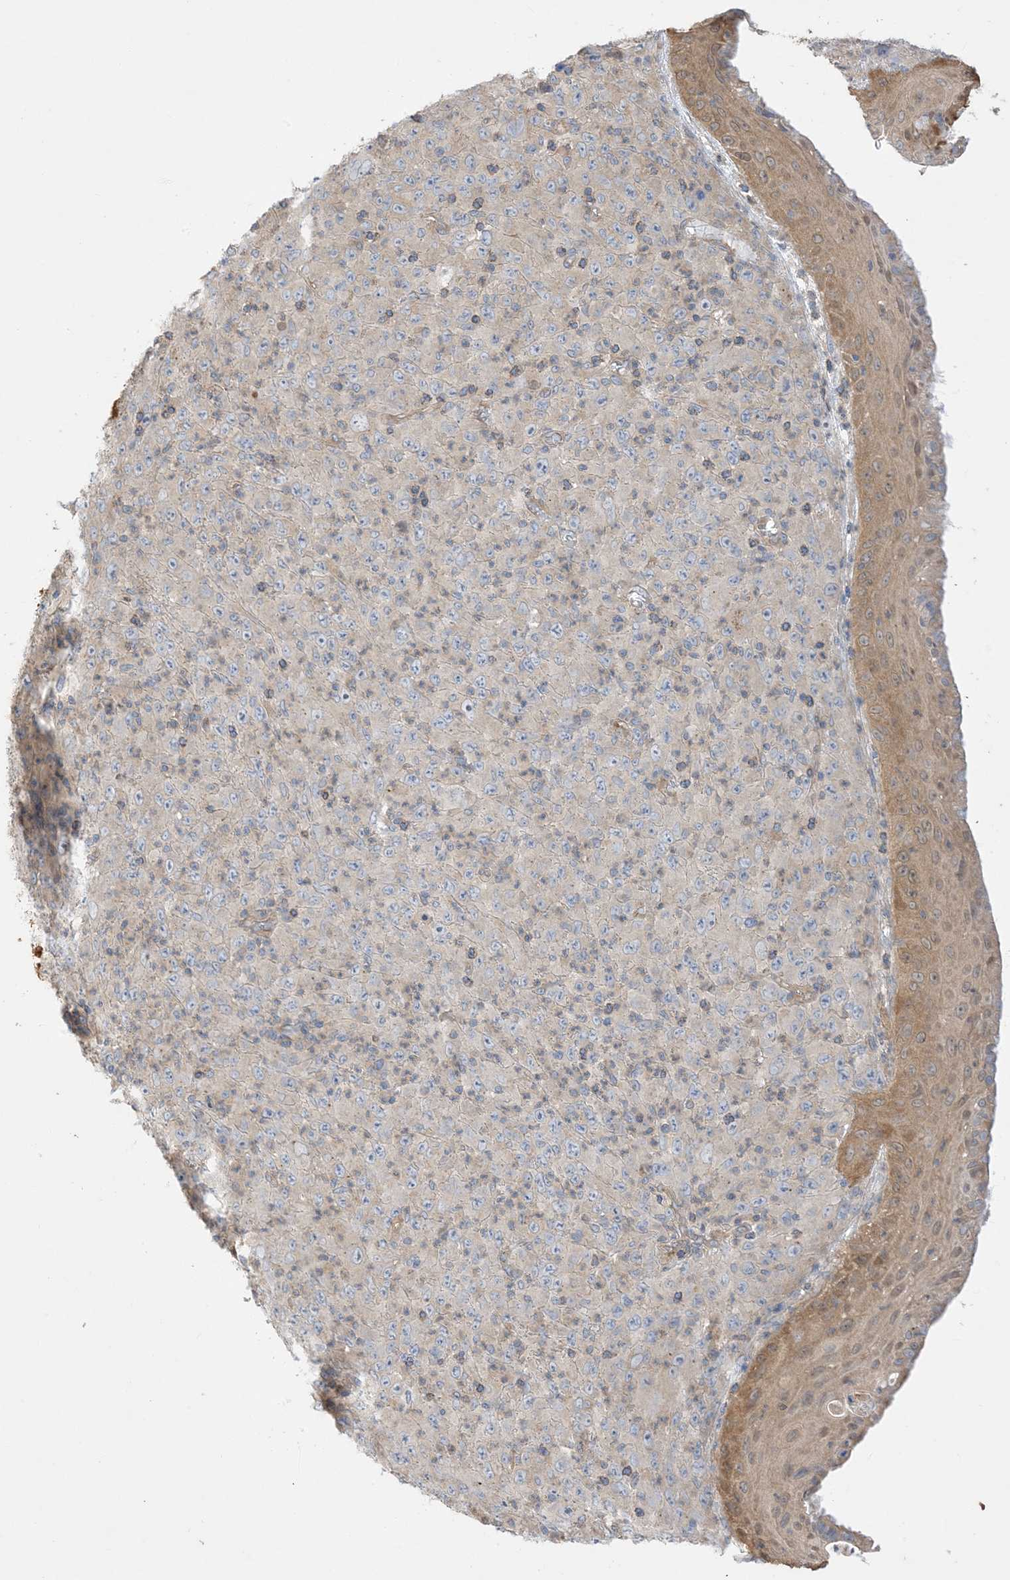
{"staining": {"intensity": "negative", "quantity": "none", "location": "none"}, "tissue": "melanoma", "cell_type": "Tumor cells", "image_type": "cancer", "snomed": [{"axis": "morphology", "description": "Malignant melanoma, Metastatic site"}, {"axis": "topography", "description": "Skin"}], "caption": "High magnification brightfield microscopy of melanoma stained with DAB (brown) and counterstained with hematoxylin (blue): tumor cells show no significant expression.", "gene": "ARHGEF9", "patient": {"sex": "female", "age": 56}}